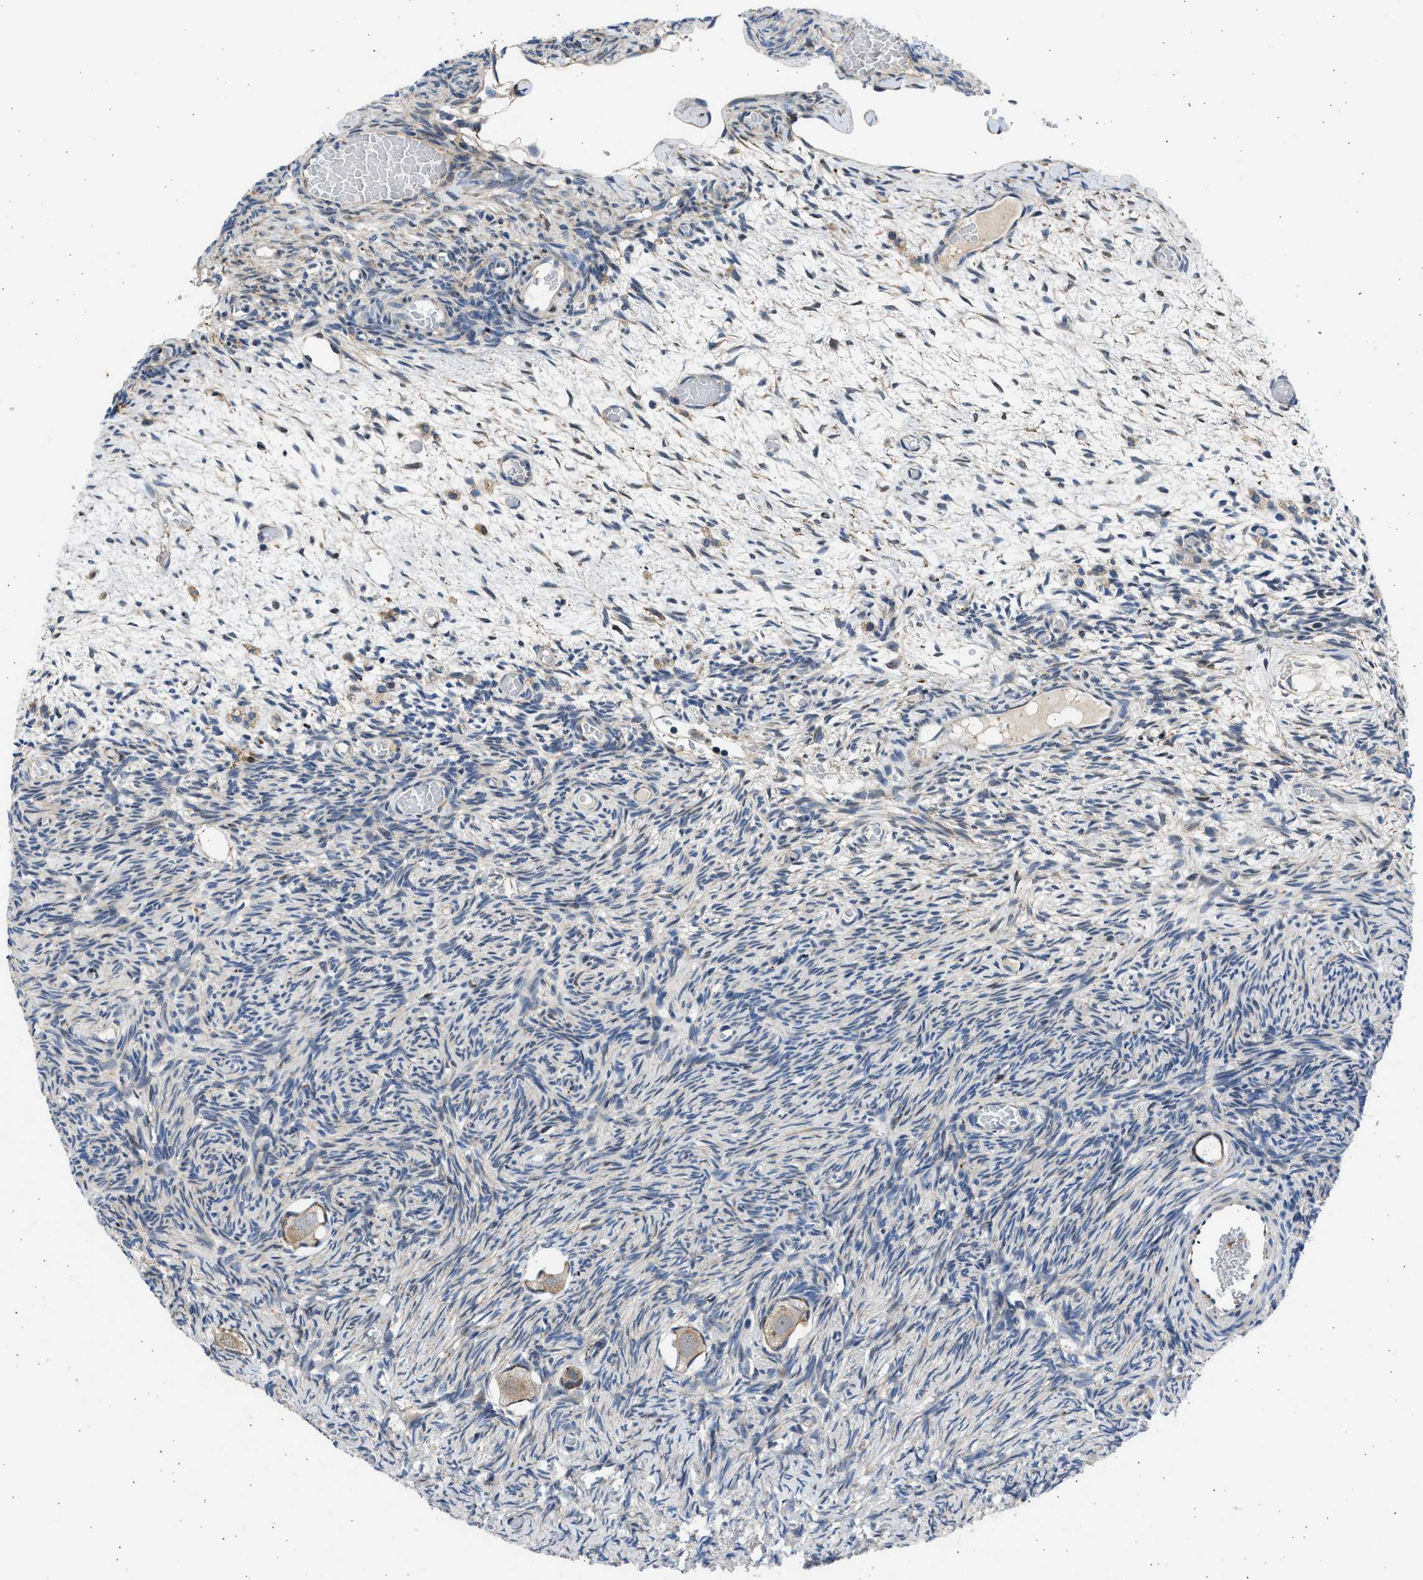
{"staining": {"intensity": "weak", "quantity": "25%-75%", "location": "cytoplasmic/membranous"}, "tissue": "ovary", "cell_type": "Follicle cells", "image_type": "normal", "snomed": [{"axis": "morphology", "description": "Normal tissue, NOS"}, {"axis": "topography", "description": "Ovary"}], "caption": "The immunohistochemical stain shows weak cytoplasmic/membranous positivity in follicle cells of unremarkable ovary.", "gene": "PLD2", "patient": {"sex": "female", "age": 27}}